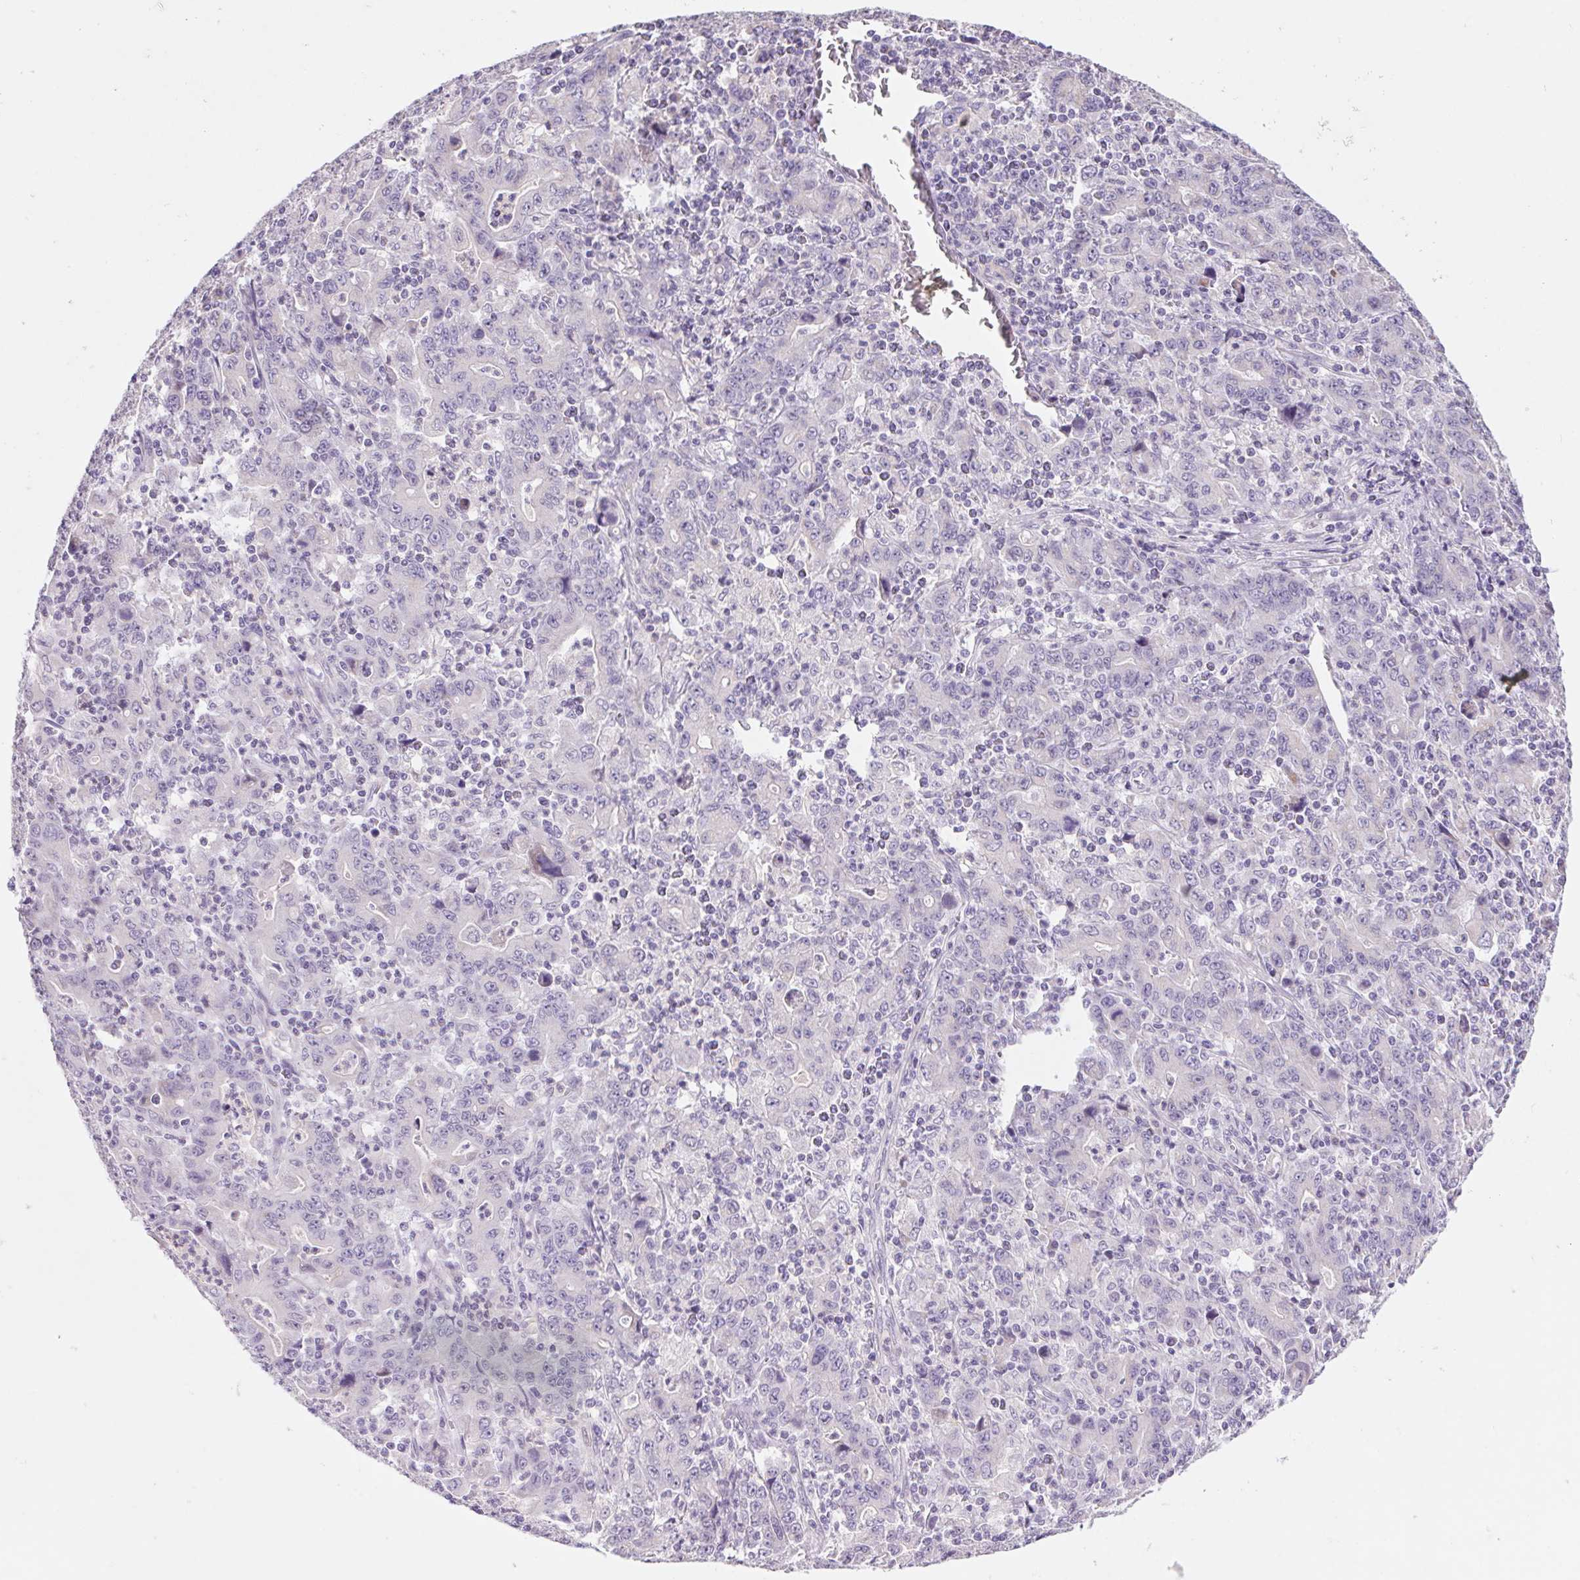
{"staining": {"intensity": "negative", "quantity": "none", "location": "none"}, "tissue": "stomach cancer", "cell_type": "Tumor cells", "image_type": "cancer", "snomed": [{"axis": "morphology", "description": "Adenocarcinoma, NOS"}, {"axis": "topography", "description": "Stomach, upper"}], "caption": "An image of stomach cancer (adenocarcinoma) stained for a protein shows no brown staining in tumor cells.", "gene": "DPPA5", "patient": {"sex": "male", "age": 69}}